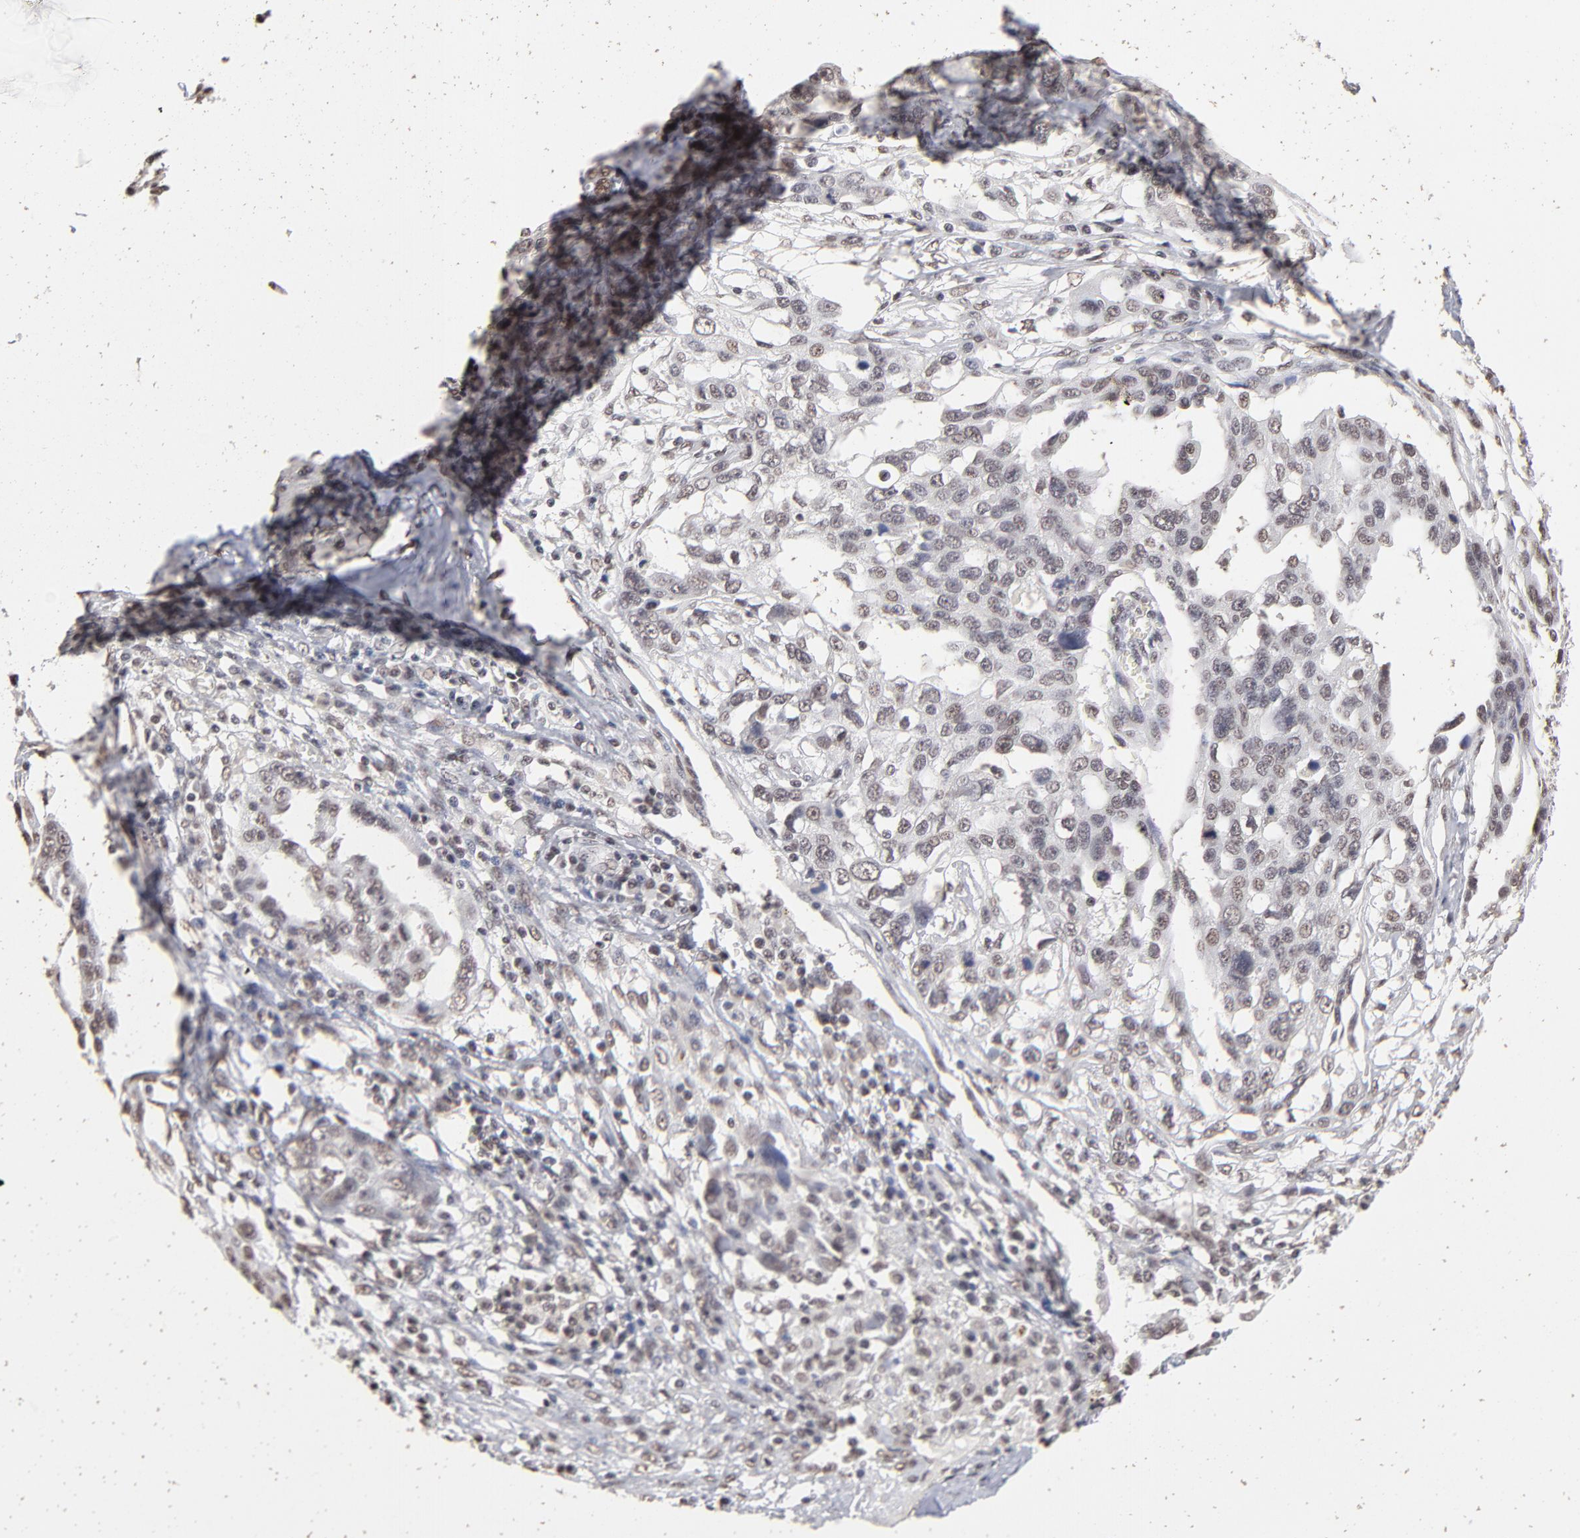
{"staining": {"intensity": "weak", "quantity": "<25%", "location": "nuclear"}, "tissue": "ovarian cancer", "cell_type": "Tumor cells", "image_type": "cancer", "snomed": [{"axis": "morphology", "description": "Carcinoma, endometroid"}, {"axis": "topography", "description": "Ovary"}], "caption": "Immunohistochemical staining of human ovarian cancer (endometroid carcinoma) demonstrates no significant staining in tumor cells.", "gene": "ZNF3", "patient": {"sex": "female", "age": 75}}